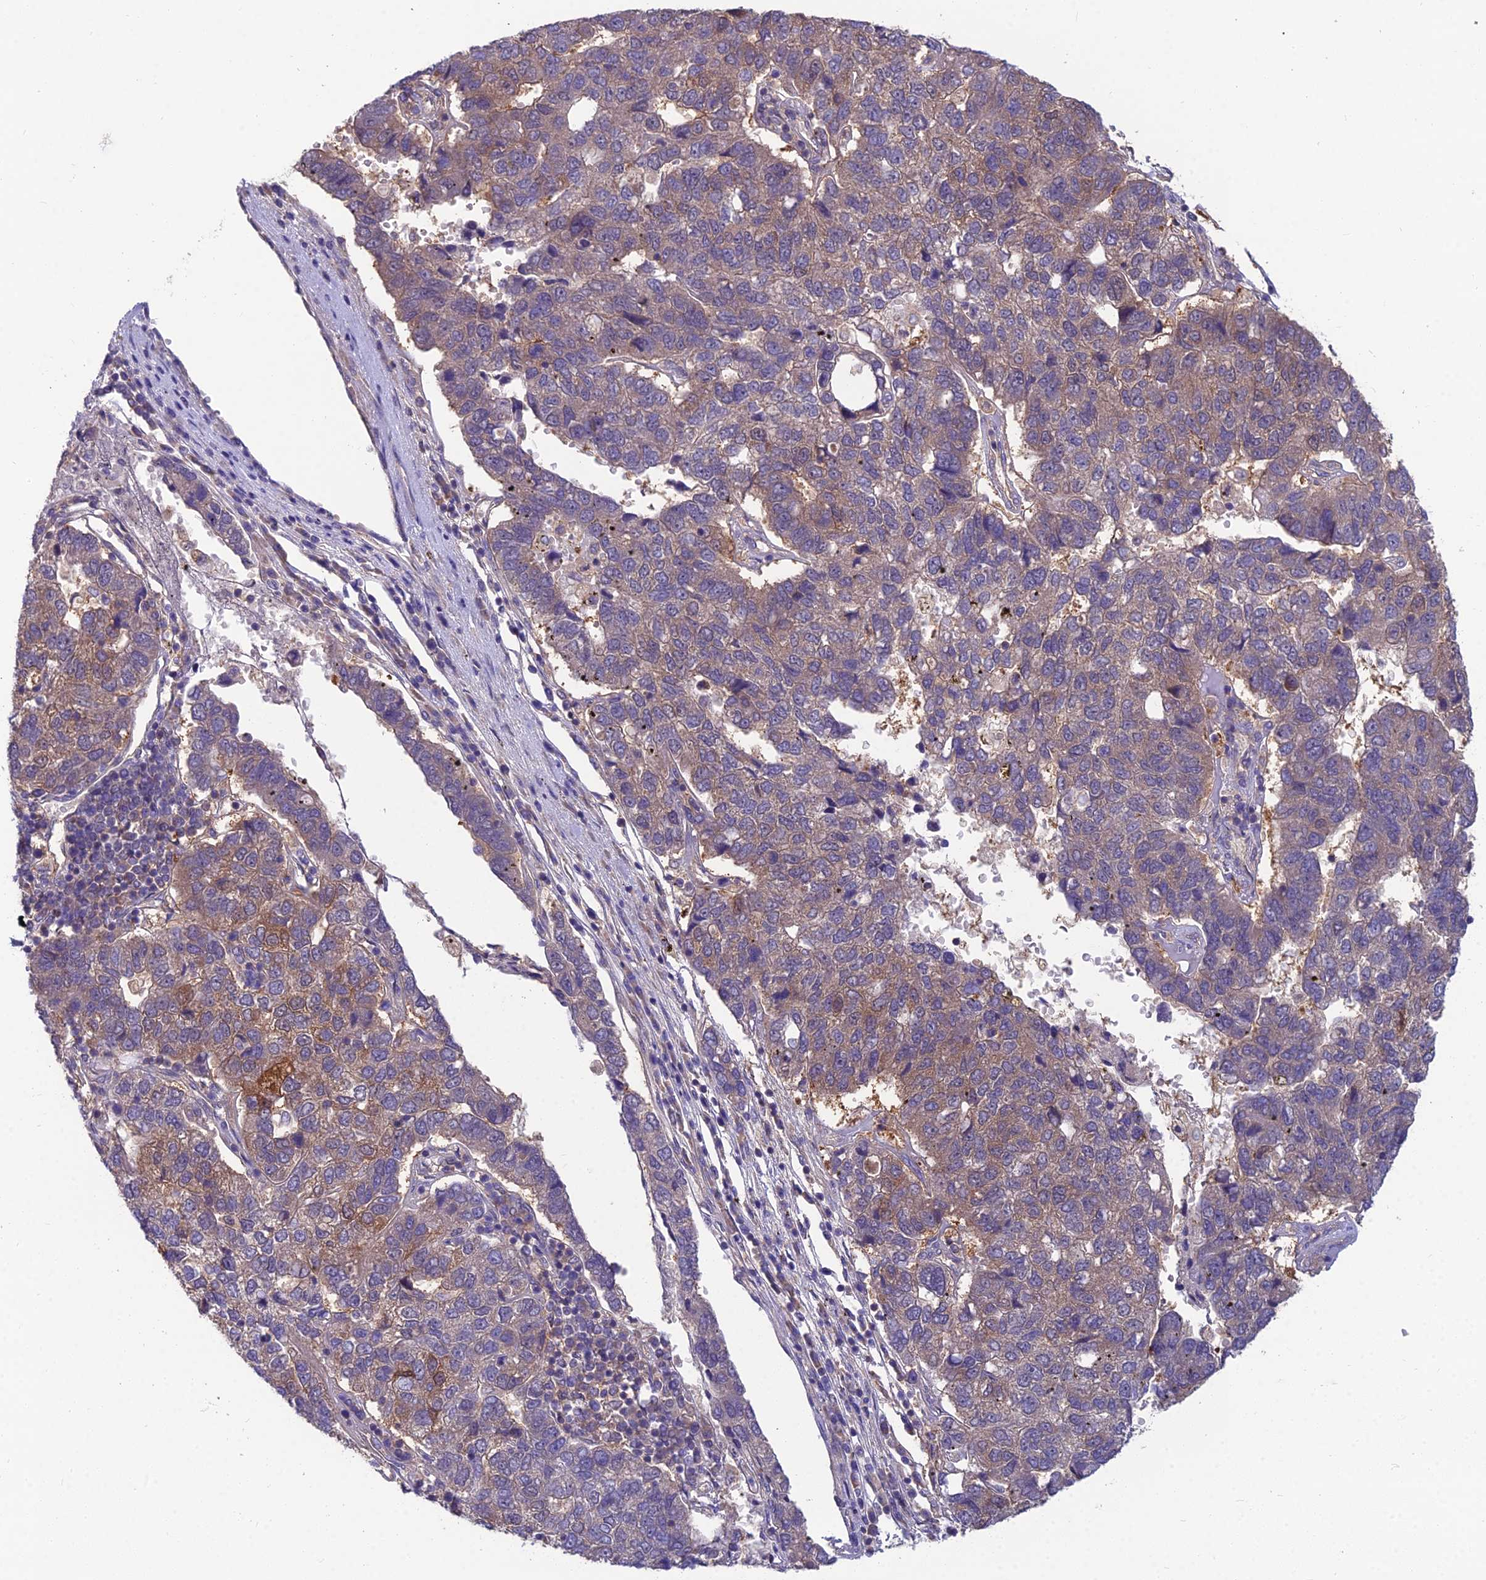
{"staining": {"intensity": "weak", "quantity": "25%-75%", "location": "cytoplasmic/membranous"}, "tissue": "pancreatic cancer", "cell_type": "Tumor cells", "image_type": "cancer", "snomed": [{"axis": "morphology", "description": "Adenocarcinoma, NOS"}, {"axis": "topography", "description": "Pancreas"}], "caption": "This is an image of immunohistochemistry staining of adenocarcinoma (pancreatic), which shows weak positivity in the cytoplasmic/membranous of tumor cells.", "gene": "MVD", "patient": {"sex": "female", "age": 61}}